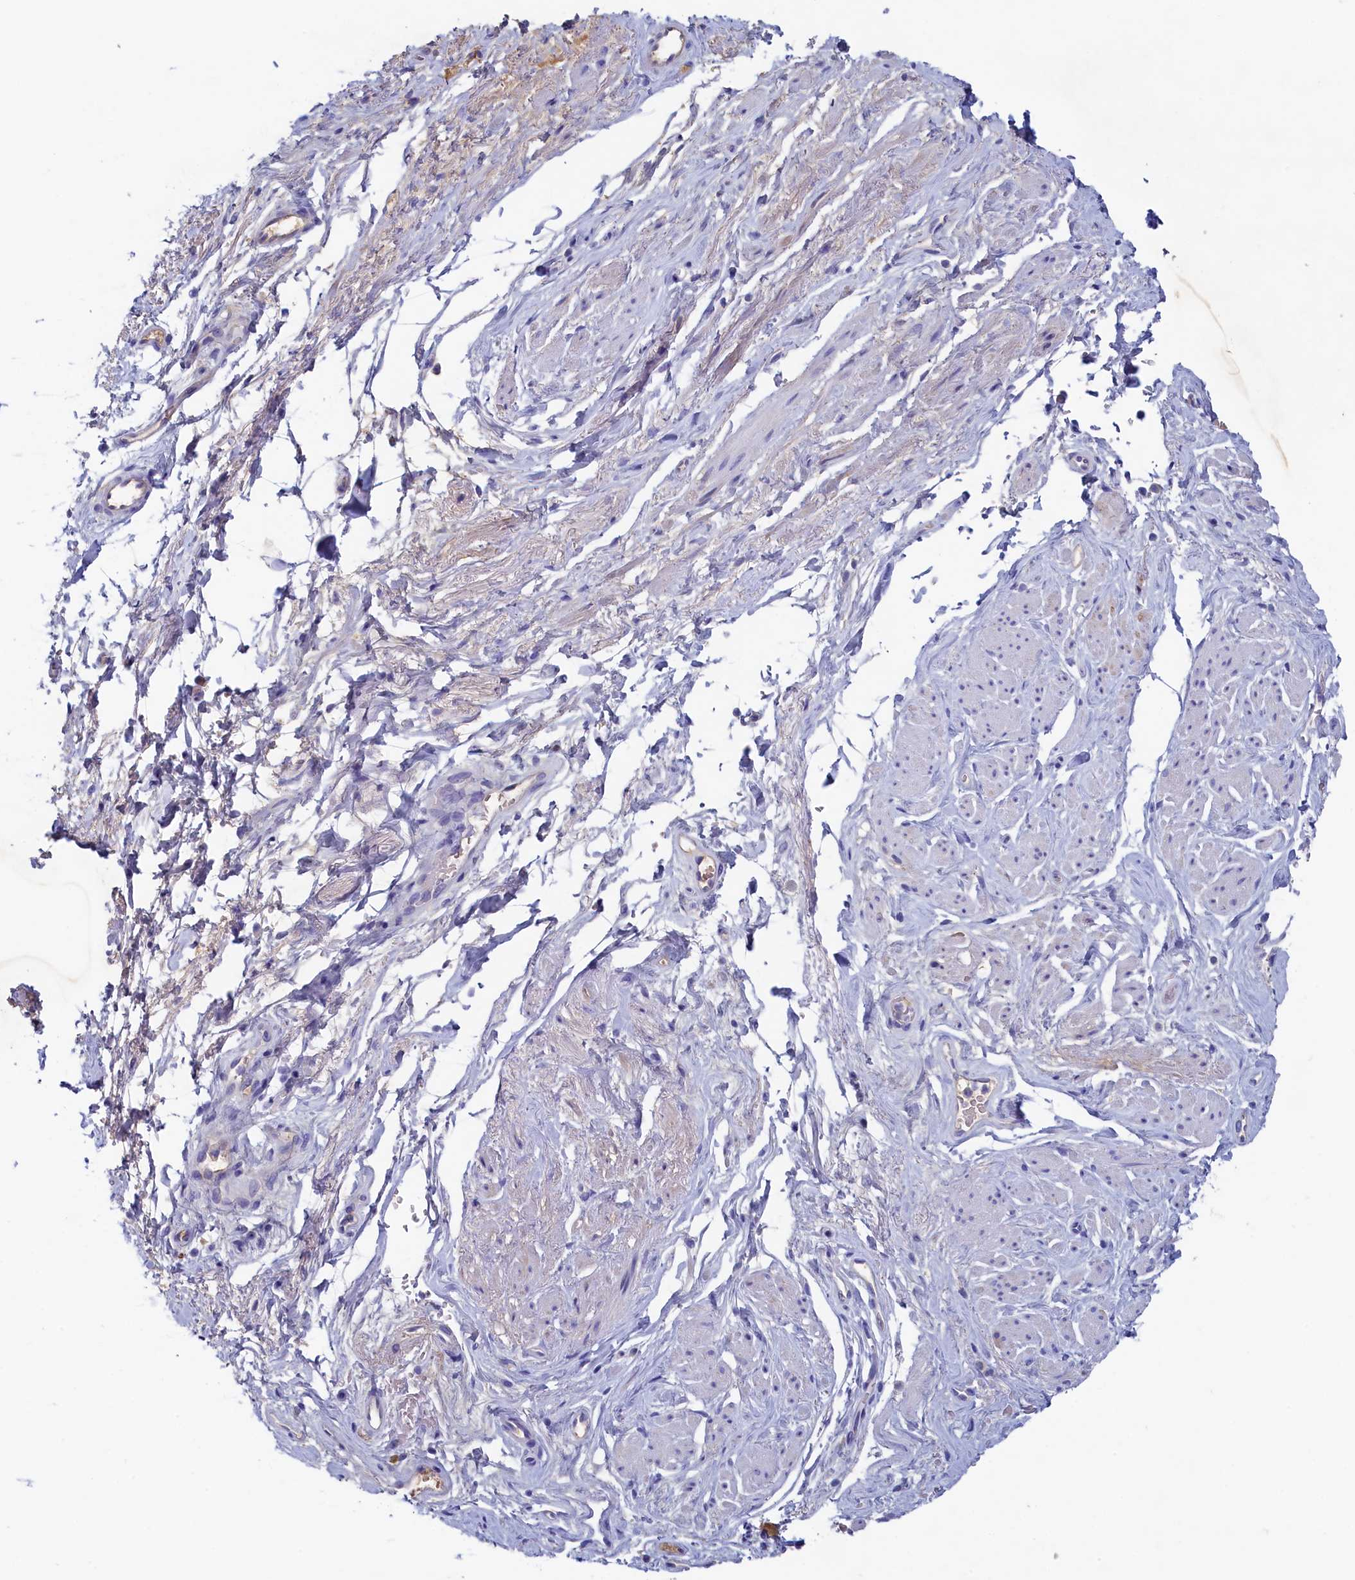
{"staining": {"intensity": "negative", "quantity": "none", "location": "none"}, "tissue": "smooth muscle", "cell_type": "Smooth muscle cells", "image_type": "normal", "snomed": [{"axis": "morphology", "description": "Normal tissue, NOS"}, {"axis": "topography", "description": "Smooth muscle"}, {"axis": "topography", "description": "Peripheral nerve tissue"}], "caption": "Immunohistochemistry of benign smooth muscle shows no expression in smooth muscle cells.", "gene": "GUCA1C", "patient": {"sex": "male", "age": 69}}